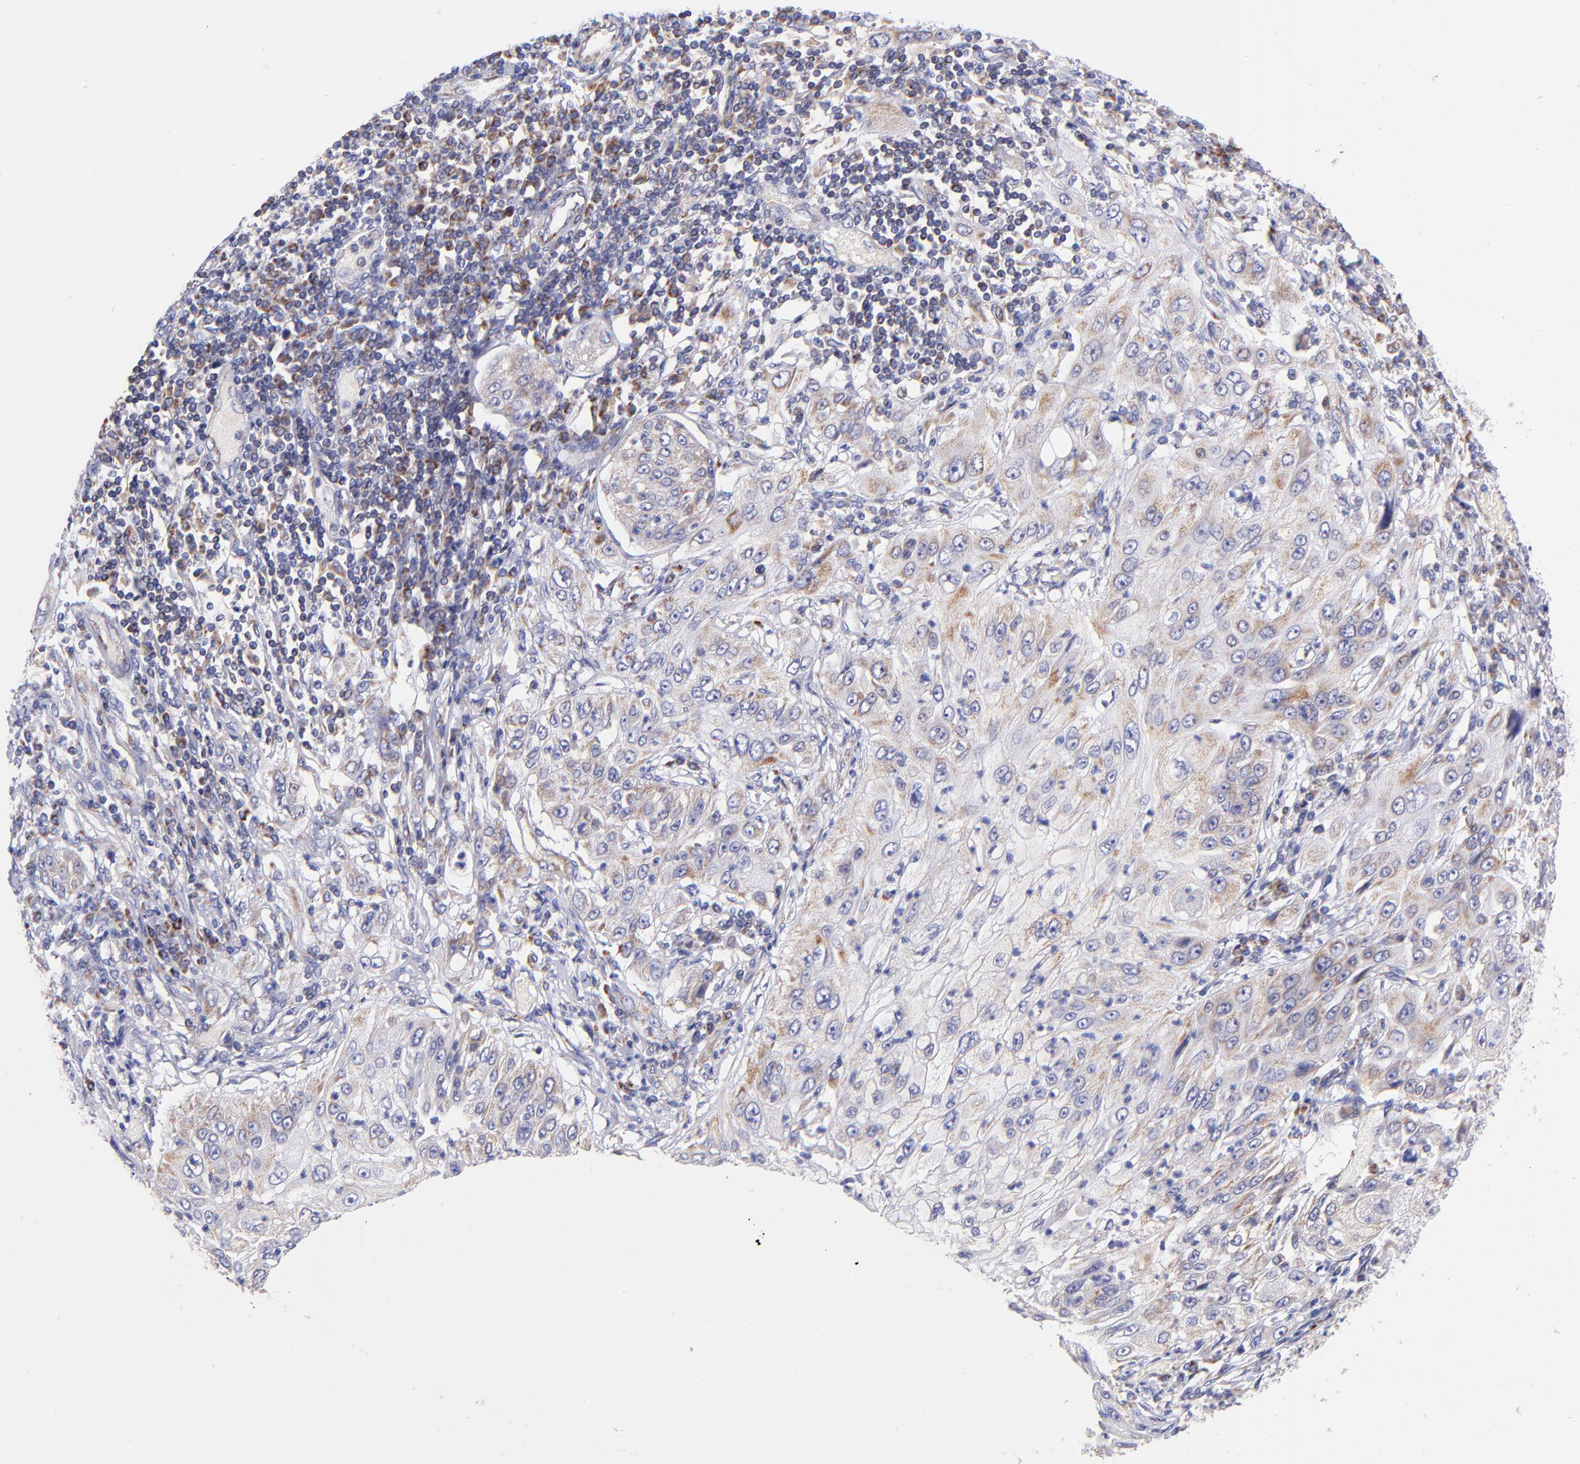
{"staining": {"intensity": "weak", "quantity": "<25%", "location": "cytoplasmic/membranous"}, "tissue": "lung cancer", "cell_type": "Tumor cells", "image_type": "cancer", "snomed": [{"axis": "morphology", "description": "Inflammation, NOS"}, {"axis": "morphology", "description": "Squamous cell carcinoma, NOS"}, {"axis": "topography", "description": "Lymph node"}, {"axis": "topography", "description": "Soft tissue"}, {"axis": "topography", "description": "Lung"}], "caption": "IHC histopathology image of neoplastic tissue: human lung cancer stained with DAB reveals no significant protein positivity in tumor cells. The staining was performed using DAB (3,3'-diaminobenzidine) to visualize the protein expression in brown, while the nuclei were stained in blue with hematoxylin (Magnification: 20x).", "gene": "NDUFB7", "patient": {"sex": "male", "age": 66}}